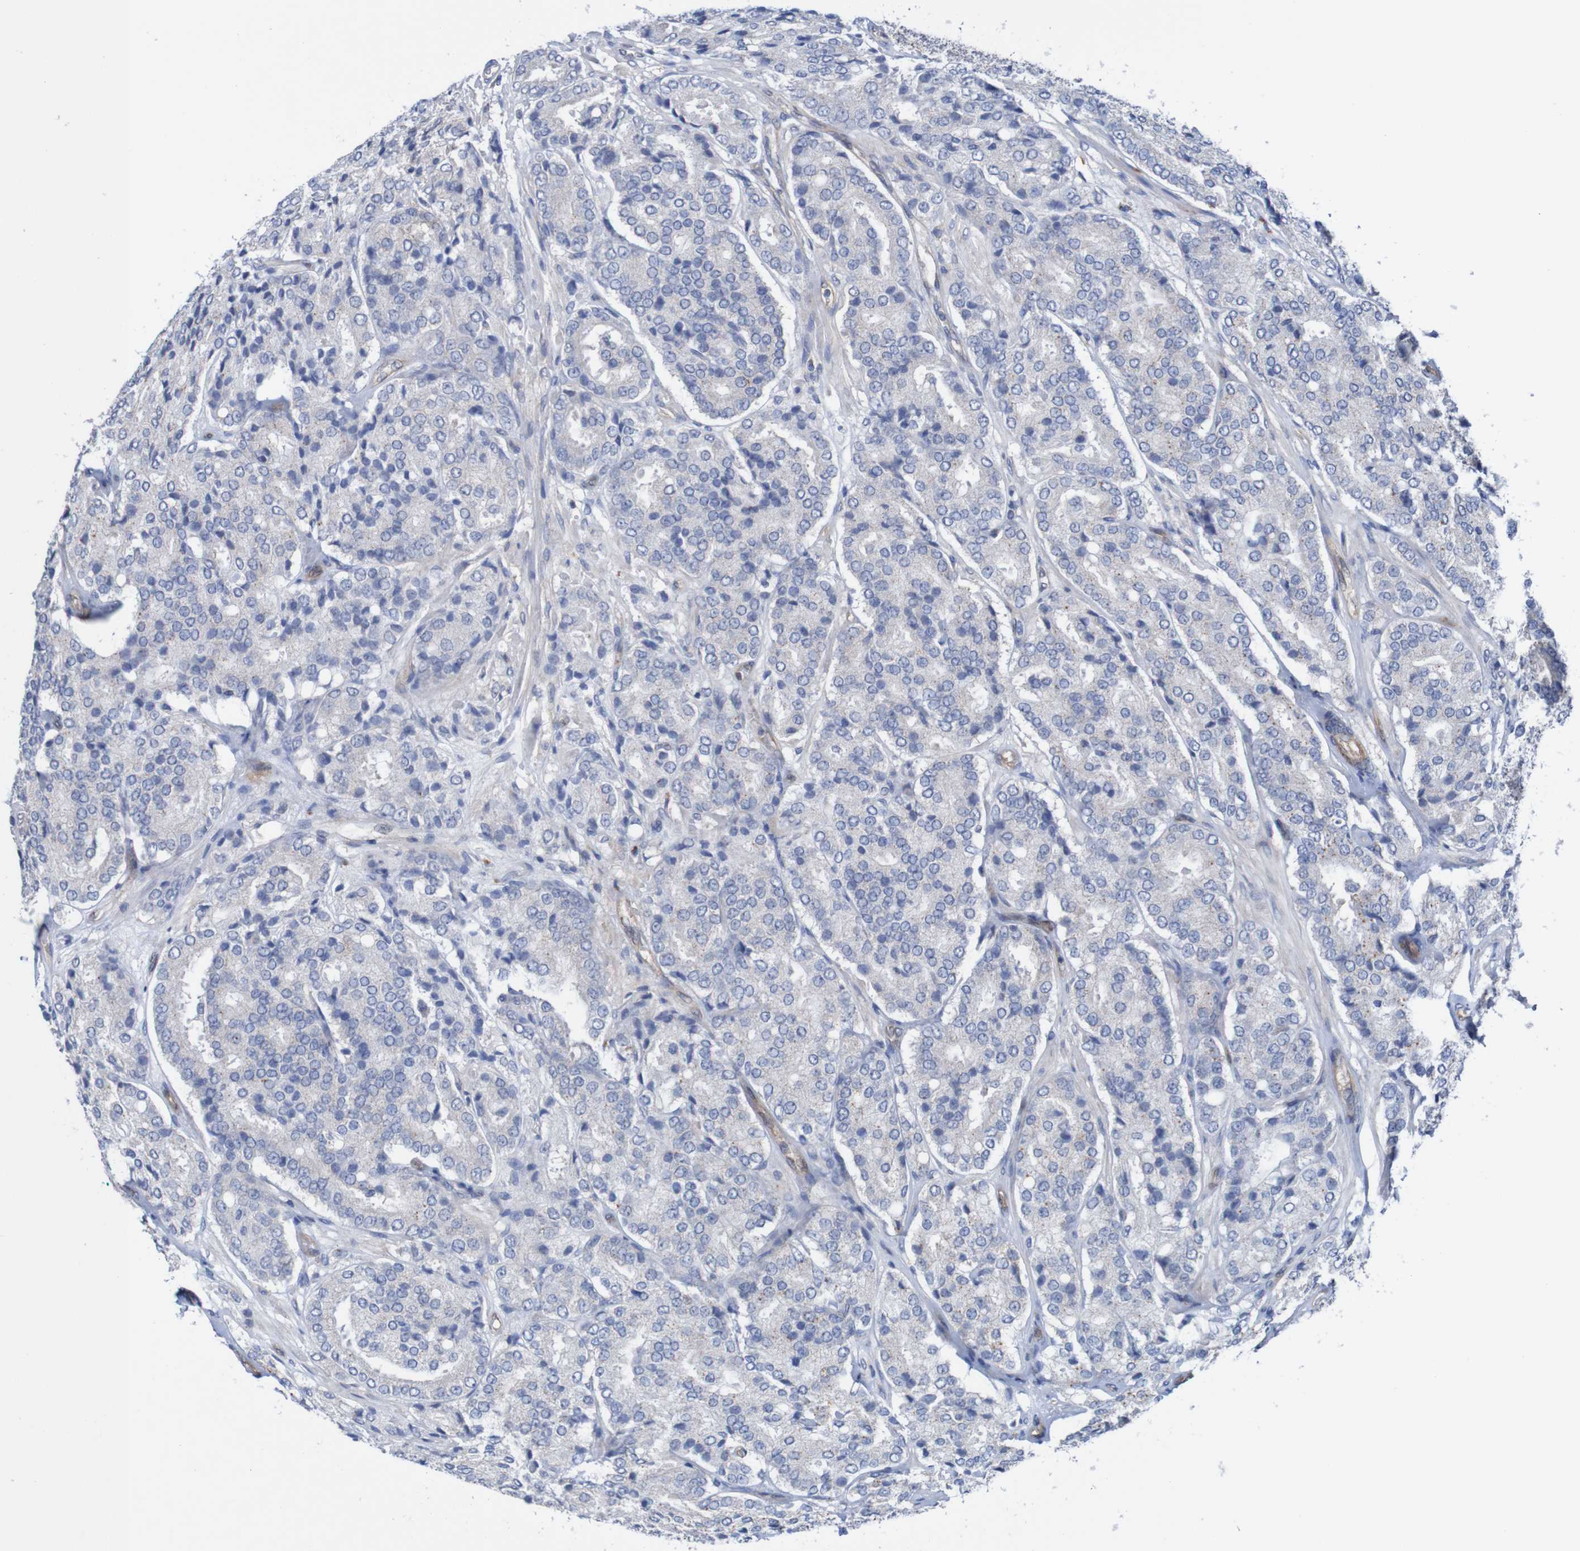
{"staining": {"intensity": "negative", "quantity": "none", "location": "none"}, "tissue": "prostate cancer", "cell_type": "Tumor cells", "image_type": "cancer", "snomed": [{"axis": "morphology", "description": "Adenocarcinoma, High grade"}, {"axis": "topography", "description": "Prostate"}], "caption": "Immunohistochemistry (IHC) histopathology image of human prostate cancer (high-grade adenocarcinoma) stained for a protein (brown), which reveals no positivity in tumor cells.", "gene": "RIGI", "patient": {"sex": "male", "age": 65}}